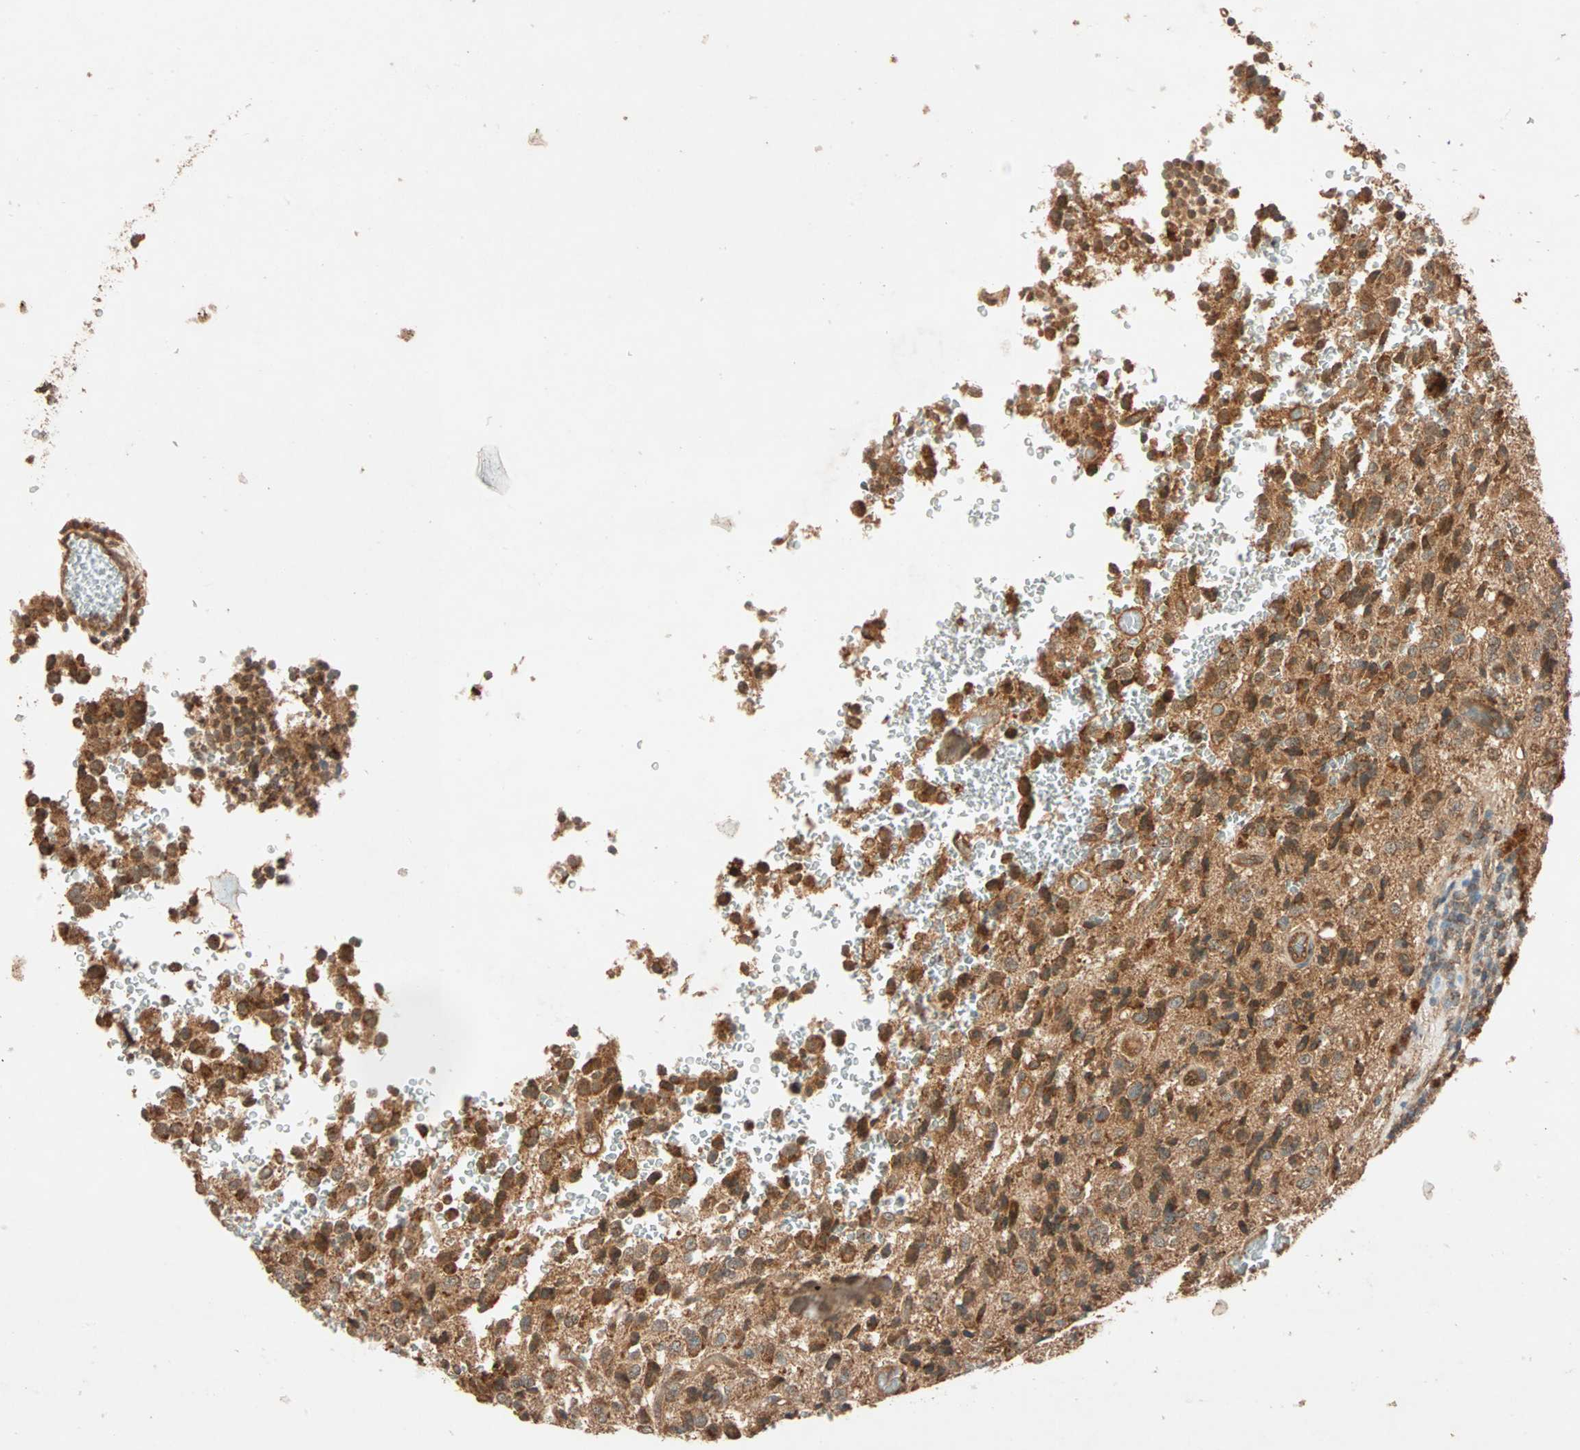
{"staining": {"intensity": "moderate", "quantity": ">75%", "location": "cytoplasmic/membranous"}, "tissue": "glioma", "cell_type": "Tumor cells", "image_type": "cancer", "snomed": [{"axis": "morphology", "description": "Glioma, malignant, High grade"}, {"axis": "topography", "description": "pancreas cauda"}], "caption": "The histopathology image demonstrates staining of glioma, revealing moderate cytoplasmic/membranous protein staining (brown color) within tumor cells.", "gene": "MAPK1", "patient": {"sex": "male", "age": 60}}